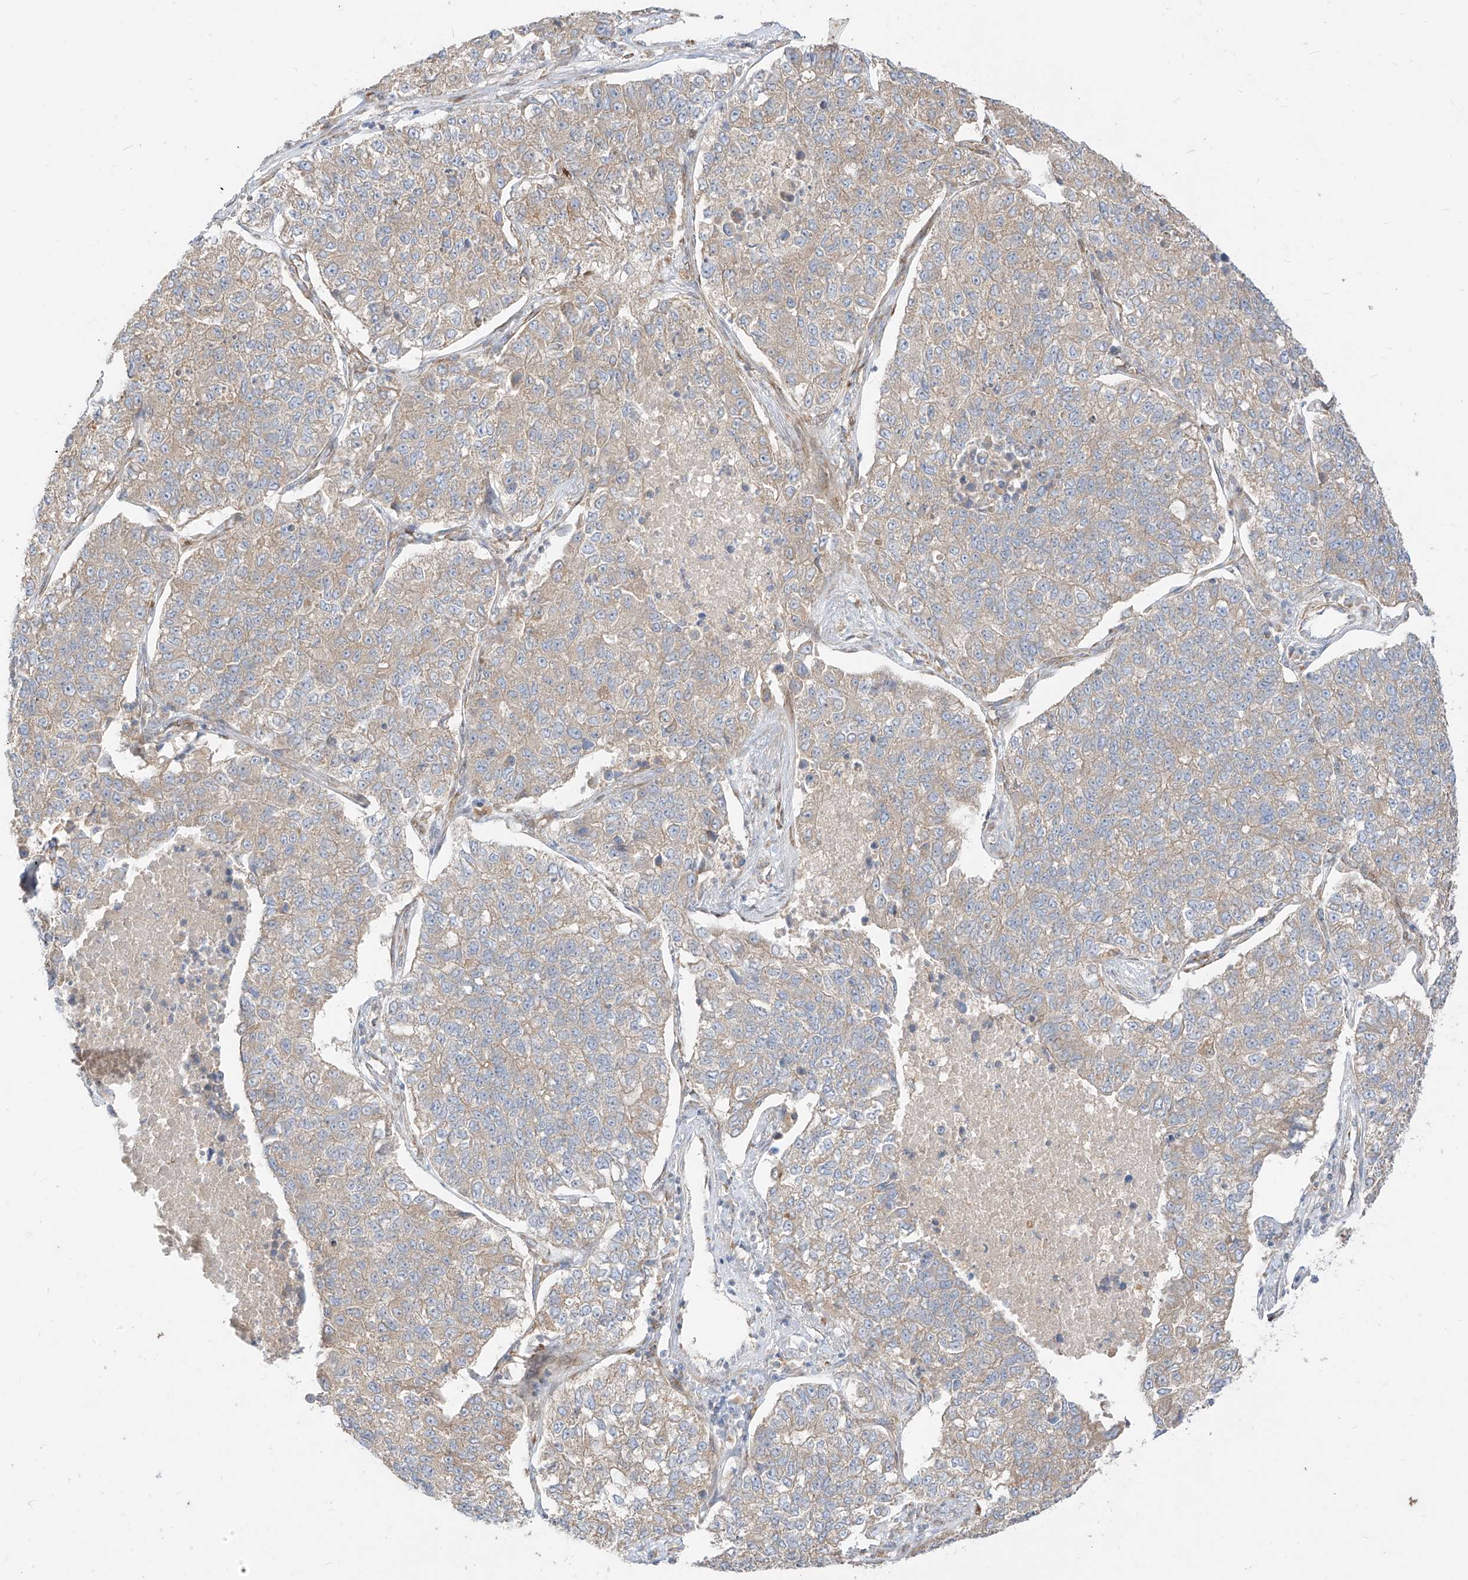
{"staining": {"intensity": "weak", "quantity": "<25%", "location": "cytoplasmic/membranous"}, "tissue": "lung cancer", "cell_type": "Tumor cells", "image_type": "cancer", "snomed": [{"axis": "morphology", "description": "Adenocarcinoma, NOS"}, {"axis": "topography", "description": "Lung"}], "caption": "This is a histopathology image of IHC staining of lung cancer (adenocarcinoma), which shows no expression in tumor cells. Brightfield microscopy of immunohistochemistry (IHC) stained with DAB (brown) and hematoxylin (blue), captured at high magnification.", "gene": "PLCL1", "patient": {"sex": "male", "age": 49}}